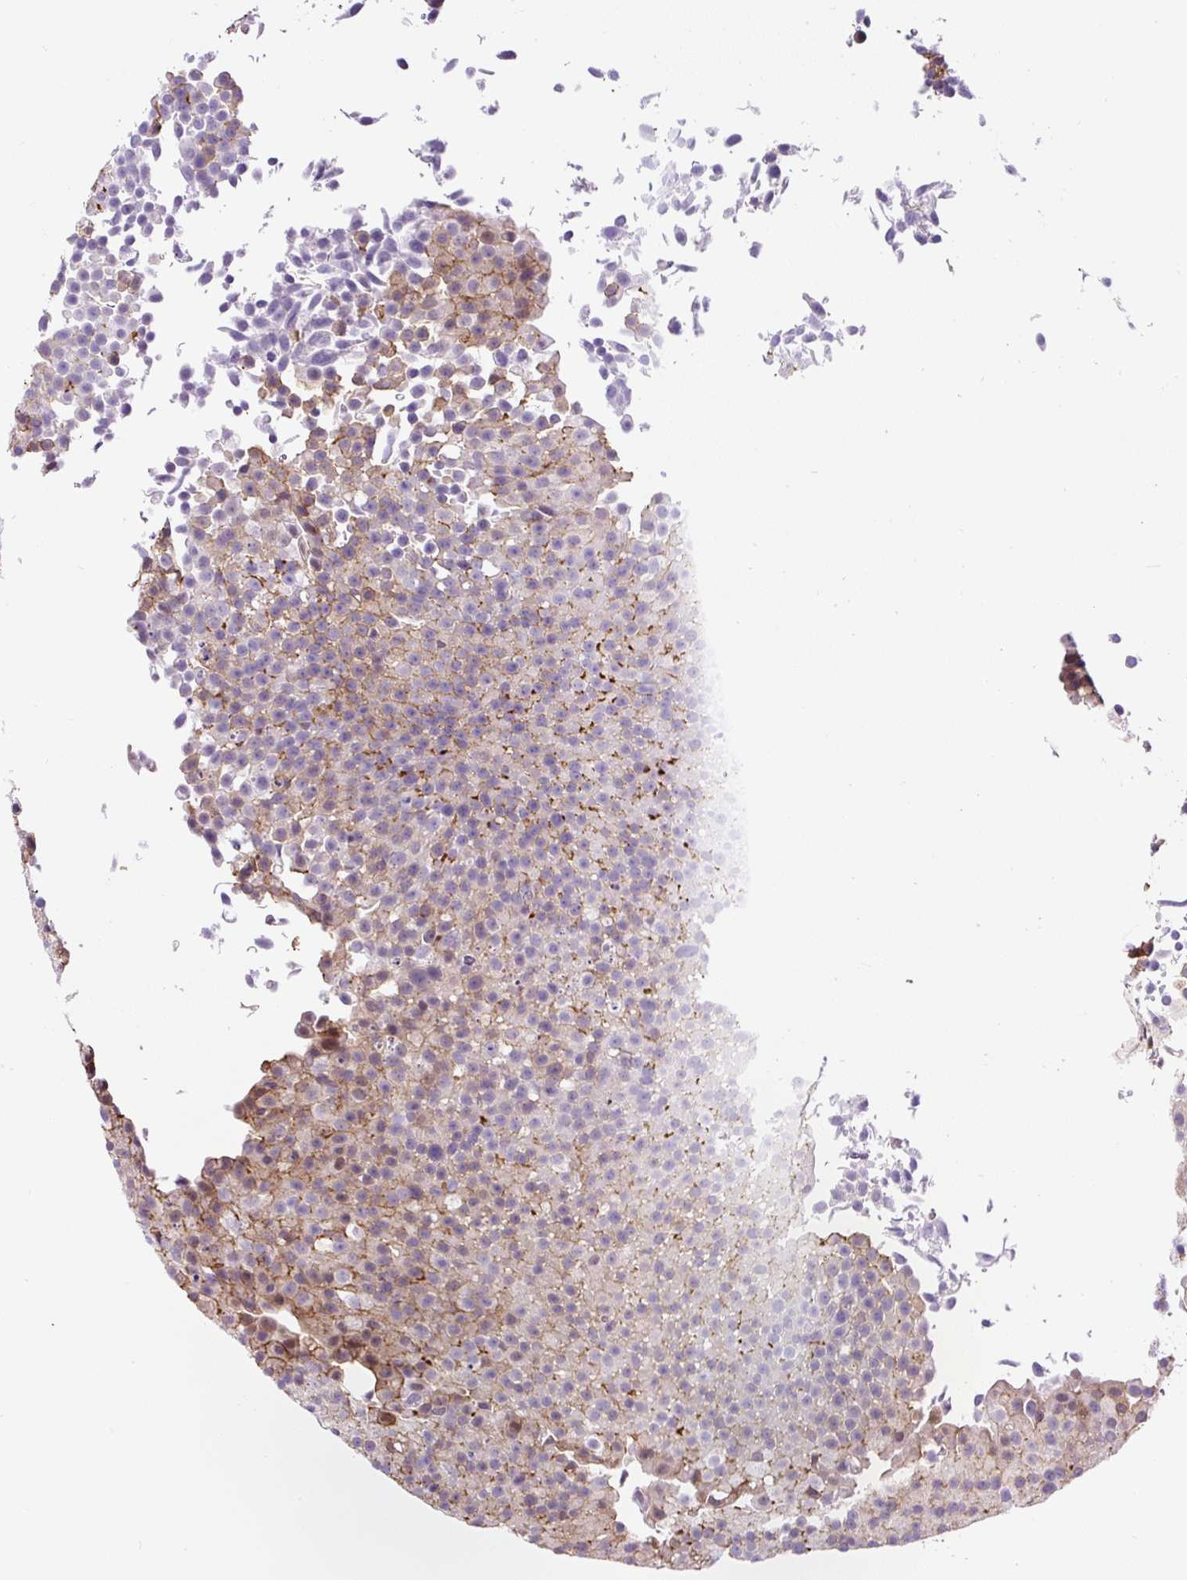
{"staining": {"intensity": "weak", "quantity": "<25%", "location": "cytoplasmic/membranous"}, "tissue": "urothelial cancer", "cell_type": "Tumor cells", "image_type": "cancer", "snomed": [{"axis": "morphology", "description": "Urothelial carcinoma, Low grade"}, {"axis": "topography", "description": "Urinary bladder"}], "caption": "Tumor cells show no significant protein staining in urothelial carcinoma (low-grade).", "gene": "B3GALT5", "patient": {"sex": "female", "age": 79}}